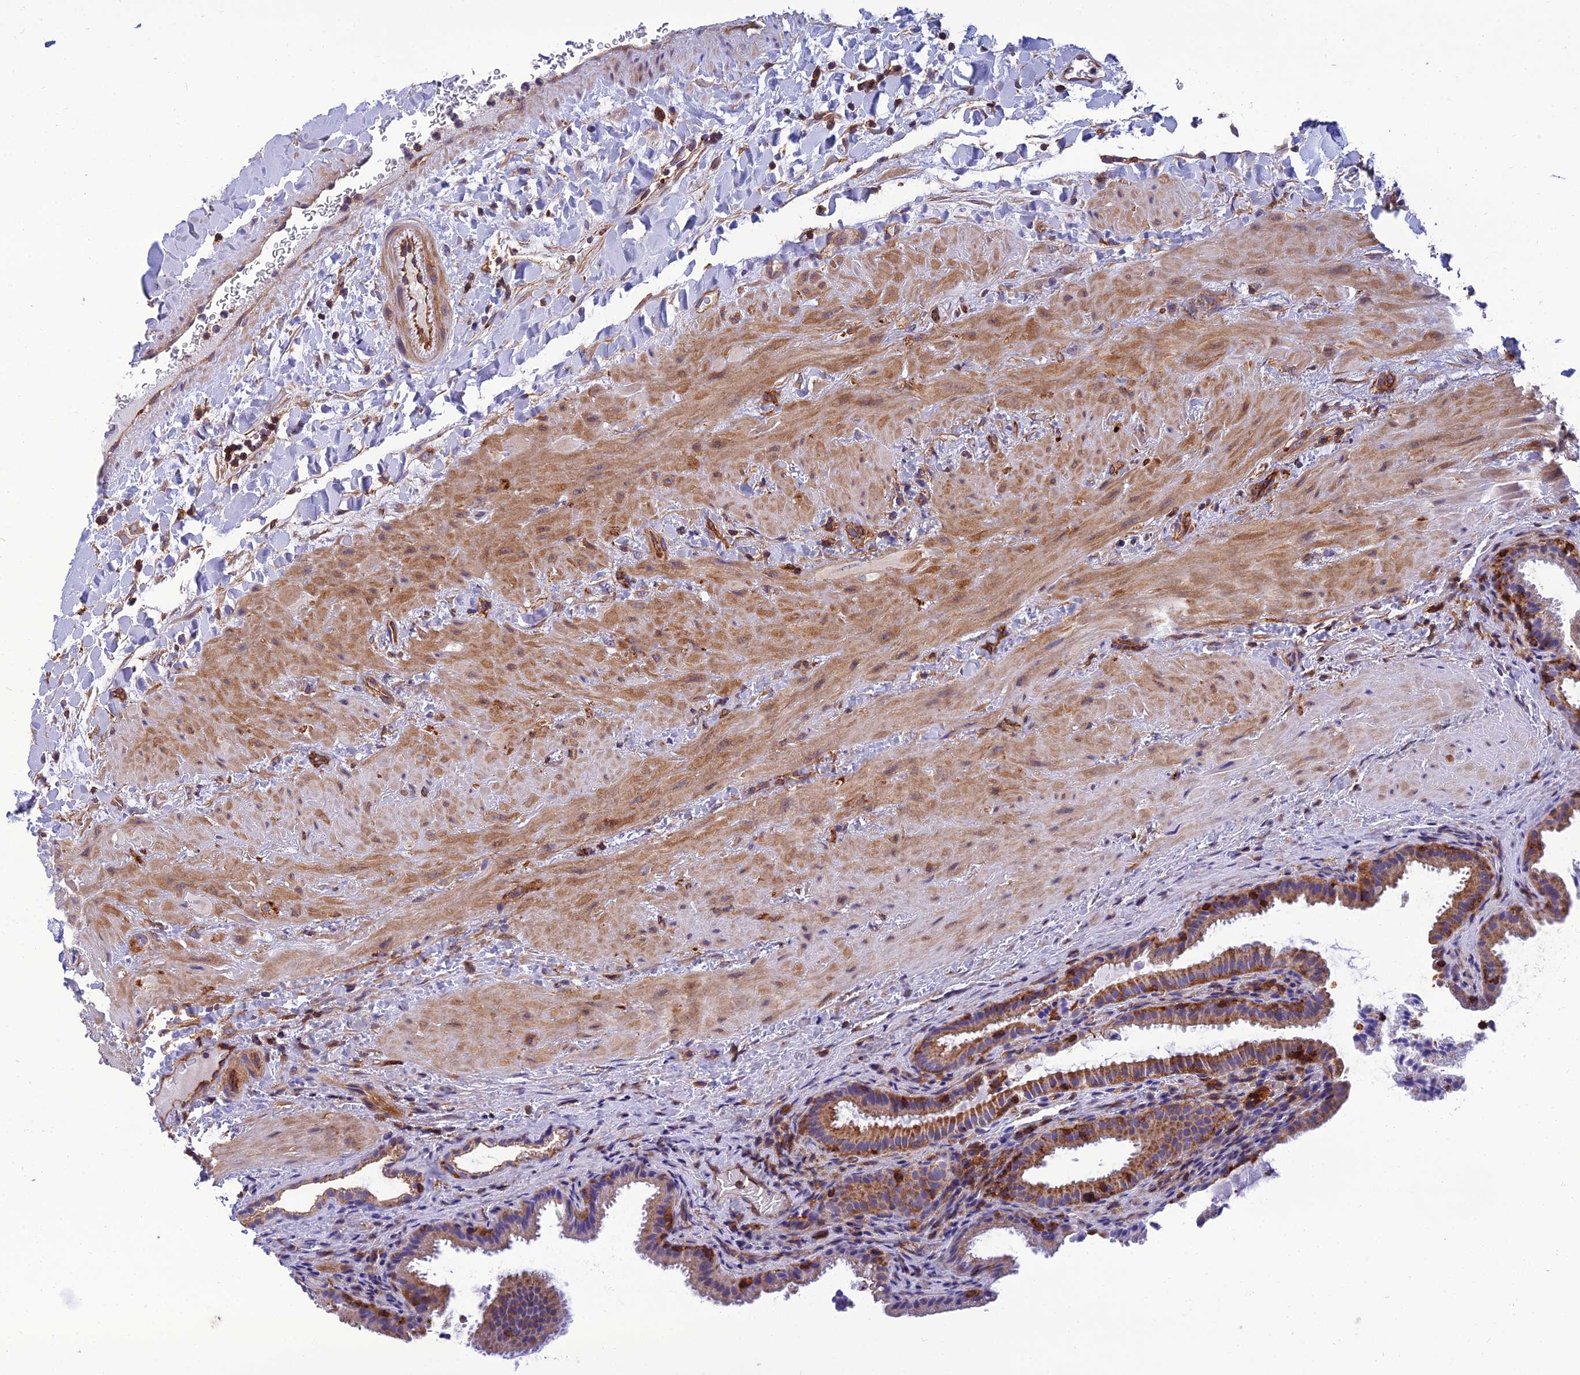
{"staining": {"intensity": "moderate", "quantity": "25%-75%", "location": "cytoplasmic/membranous"}, "tissue": "gallbladder", "cell_type": "Glandular cells", "image_type": "normal", "snomed": [{"axis": "morphology", "description": "Normal tissue, NOS"}, {"axis": "topography", "description": "Gallbladder"}], "caption": "A high-resolution micrograph shows IHC staining of normal gallbladder, which displays moderate cytoplasmic/membranous staining in approximately 25%-75% of glandular cells.", "gene": "PPP1R18", "patient": {"sex": "male", "age": 24}}